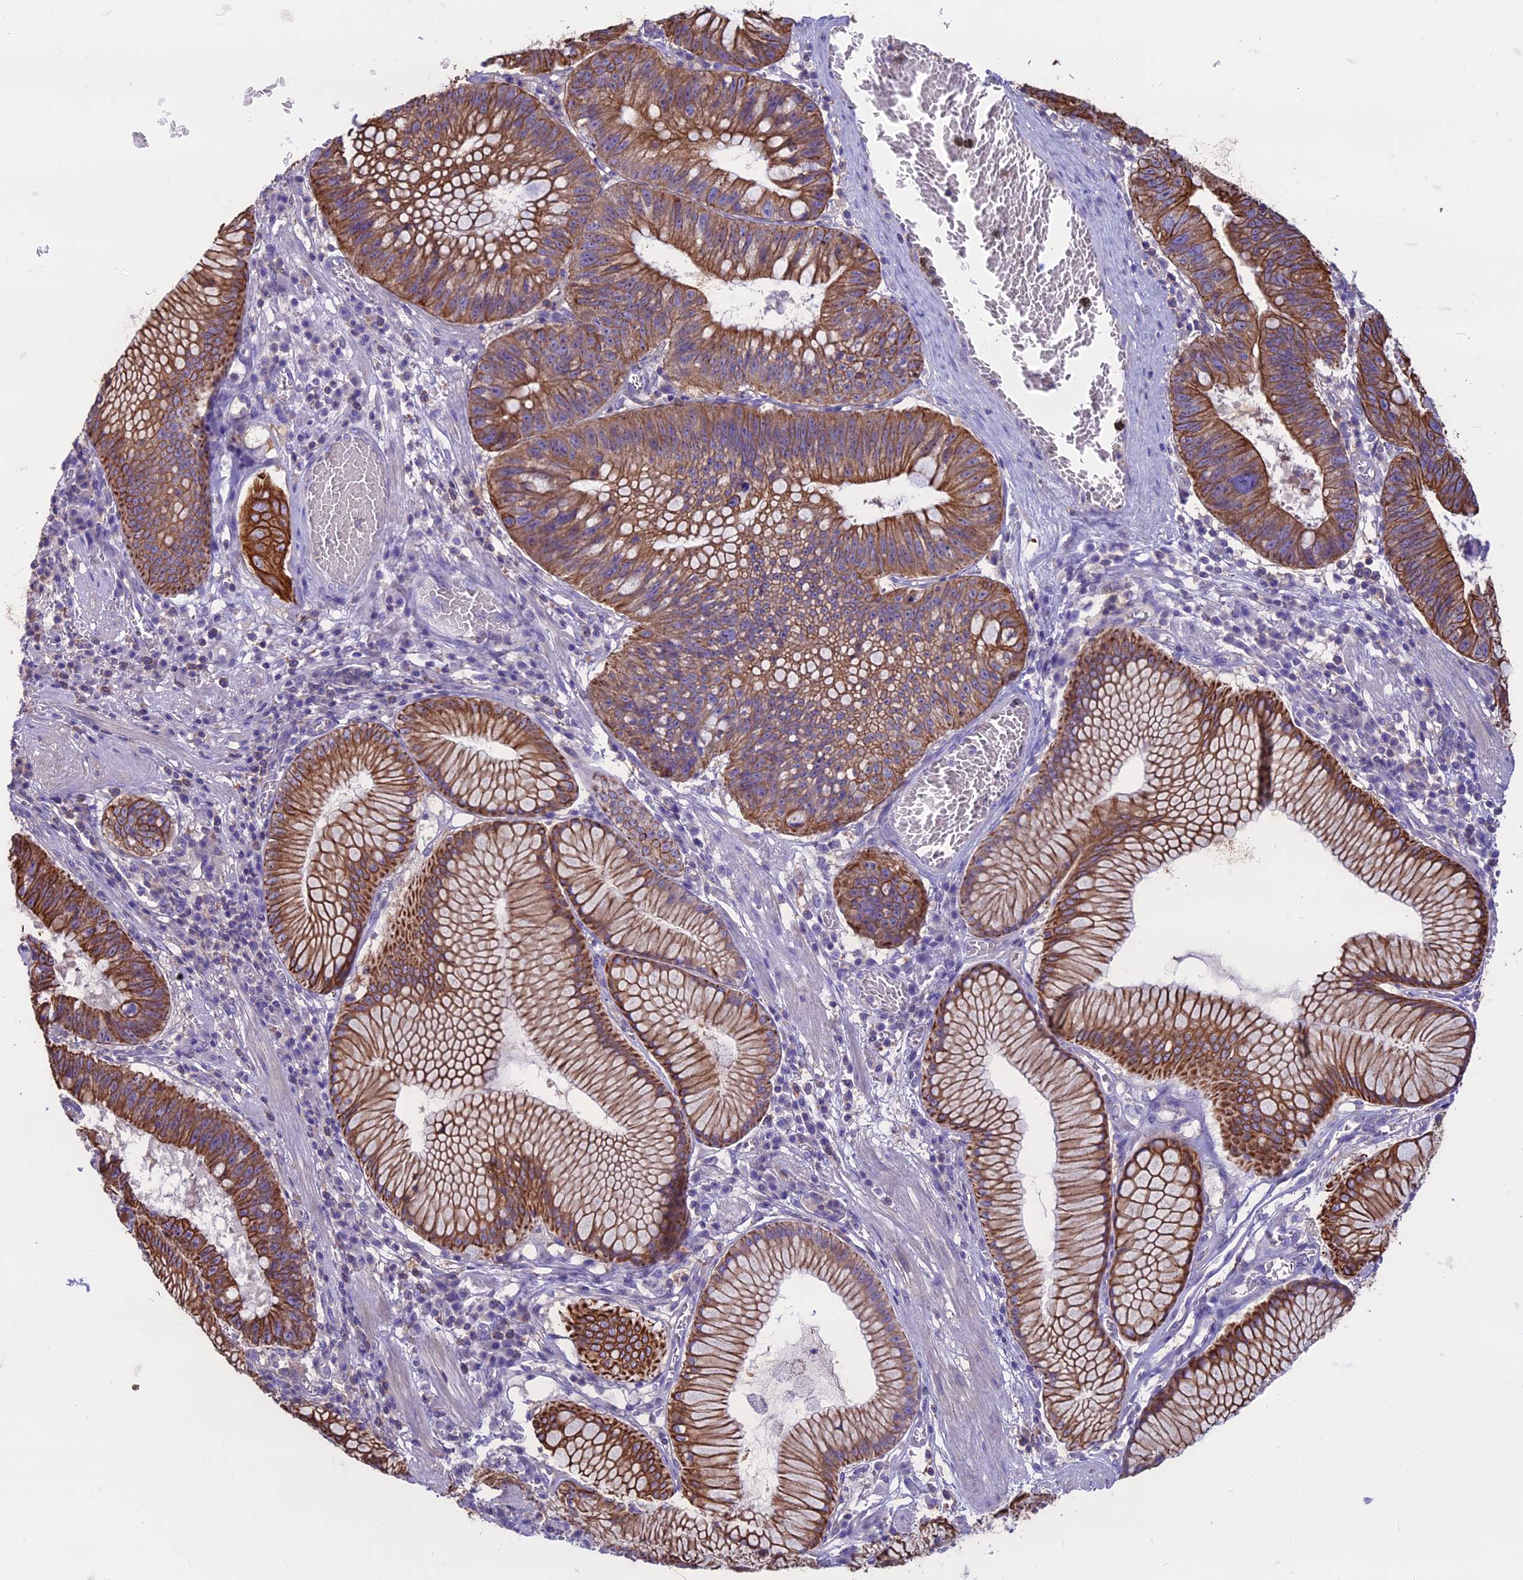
{"staining": {"intensity": "strong", "quantity": ">75%", "location": "cytoplasmic/membranous"}, "tissue": "stomach cancer", "cell_type": "Tumor cells", "image_type": "cancer", "snomed": [{"axis": "morphology", "description": "Adenocarcinoma, NOS"}, {"axis": "topography", "description": "Stomach"}], "caption": "Strong cytoplasmic/membranous protein positivity is present in approximately >75% of tumor cells in stomach cancer (adenocarcinoma).", "gene": "CDAN1", "patient": {"sex": "male", "age": 59}}